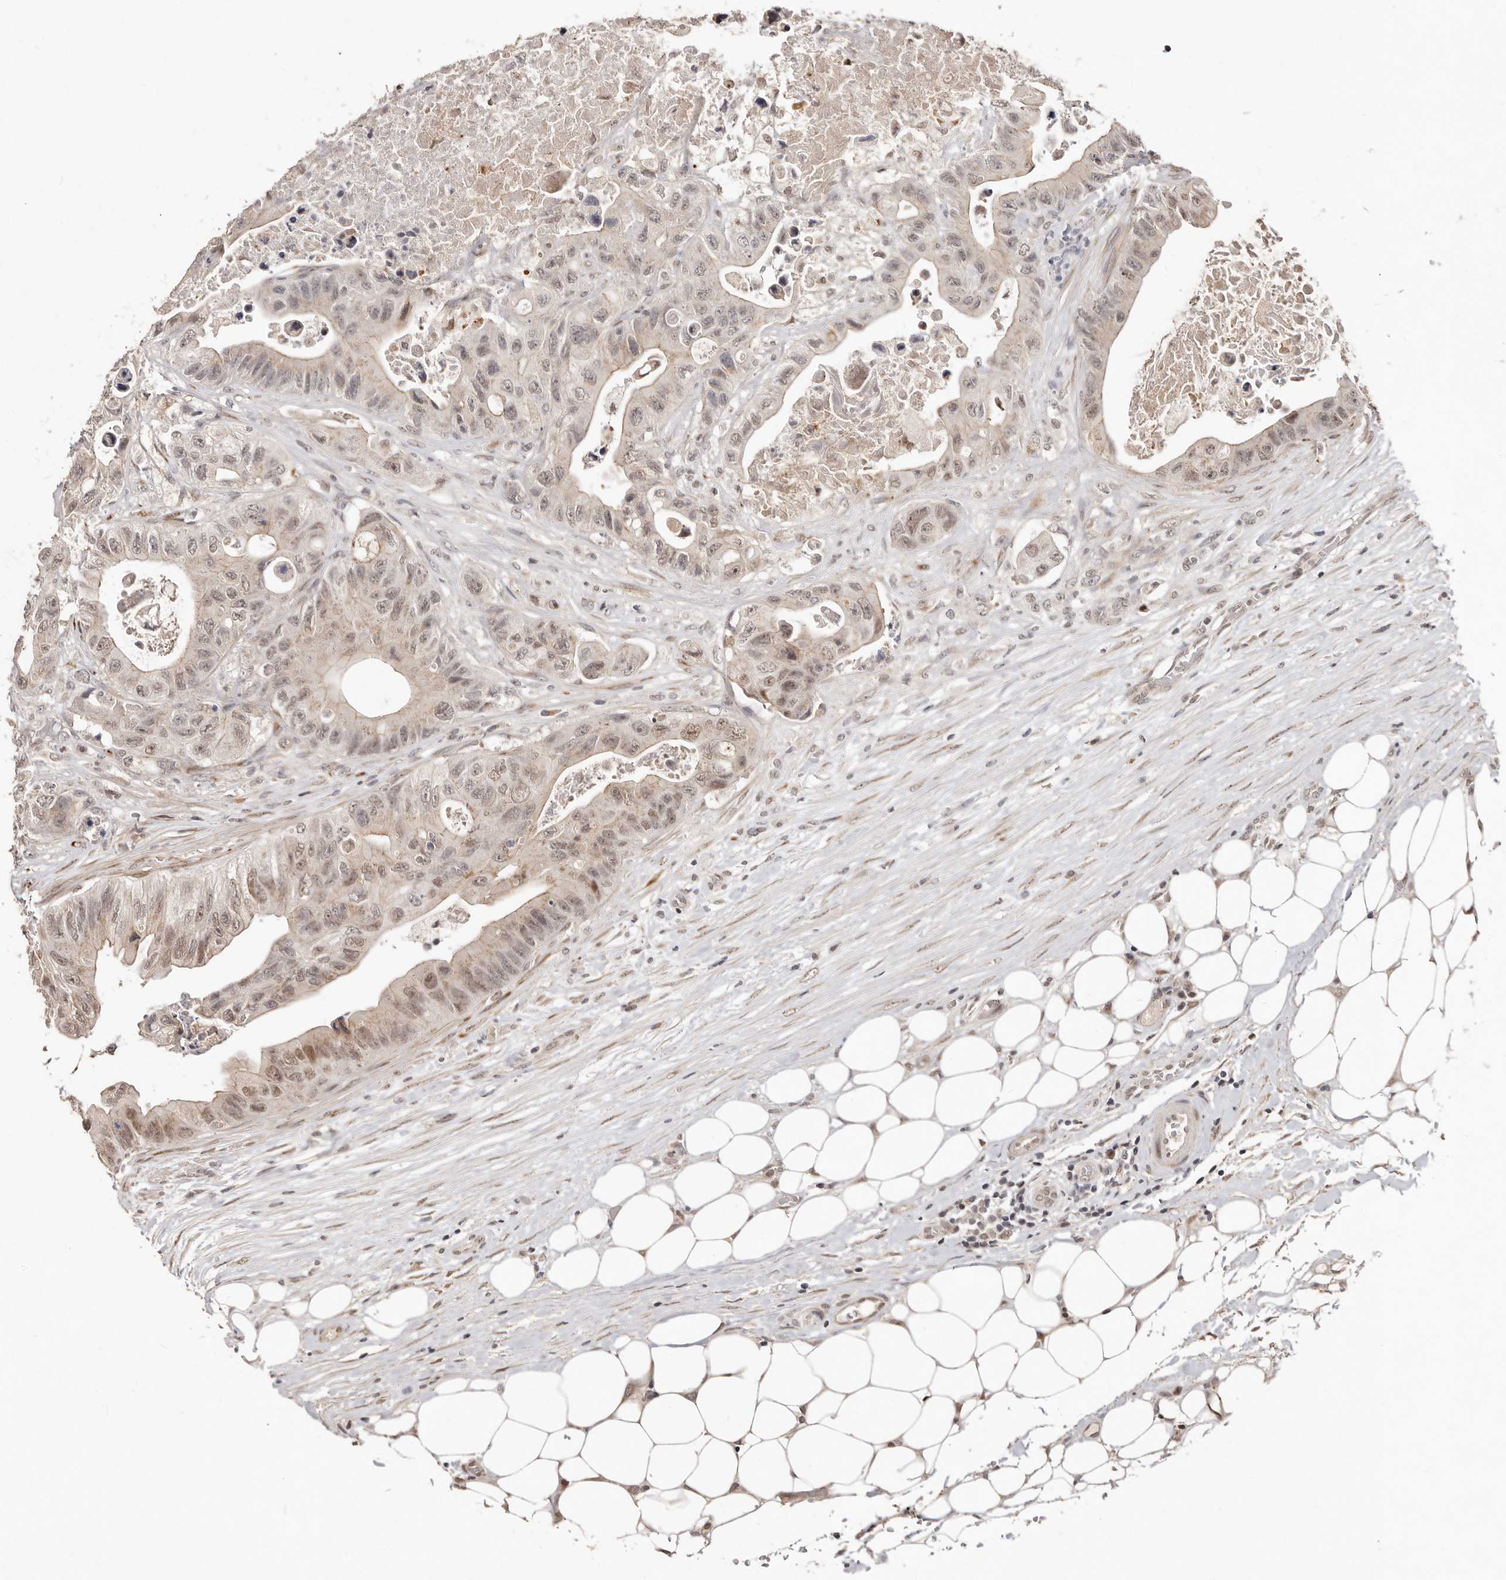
{"staining": {"intensity": "weak", "quantity": ">75%", "location": "nuclear"}, "tissue": "colorectal cancer", "cell_type": "Tumor cells", "image_type": "cancer", "snomed": [{"axis": "morphology", "description": "Adenocarcinoma, NOS"}, {"axis": "topography", "description": "Colon"}], "caption": "Immunohistochemical staining of human colorectal cancer (adenocarcinoma) exhibits low levels of weak nuclear protein expression in approximately >75% of tumor cells.", "gene": "SRCAP", "patient": {"sex": "female", "age": 46}}